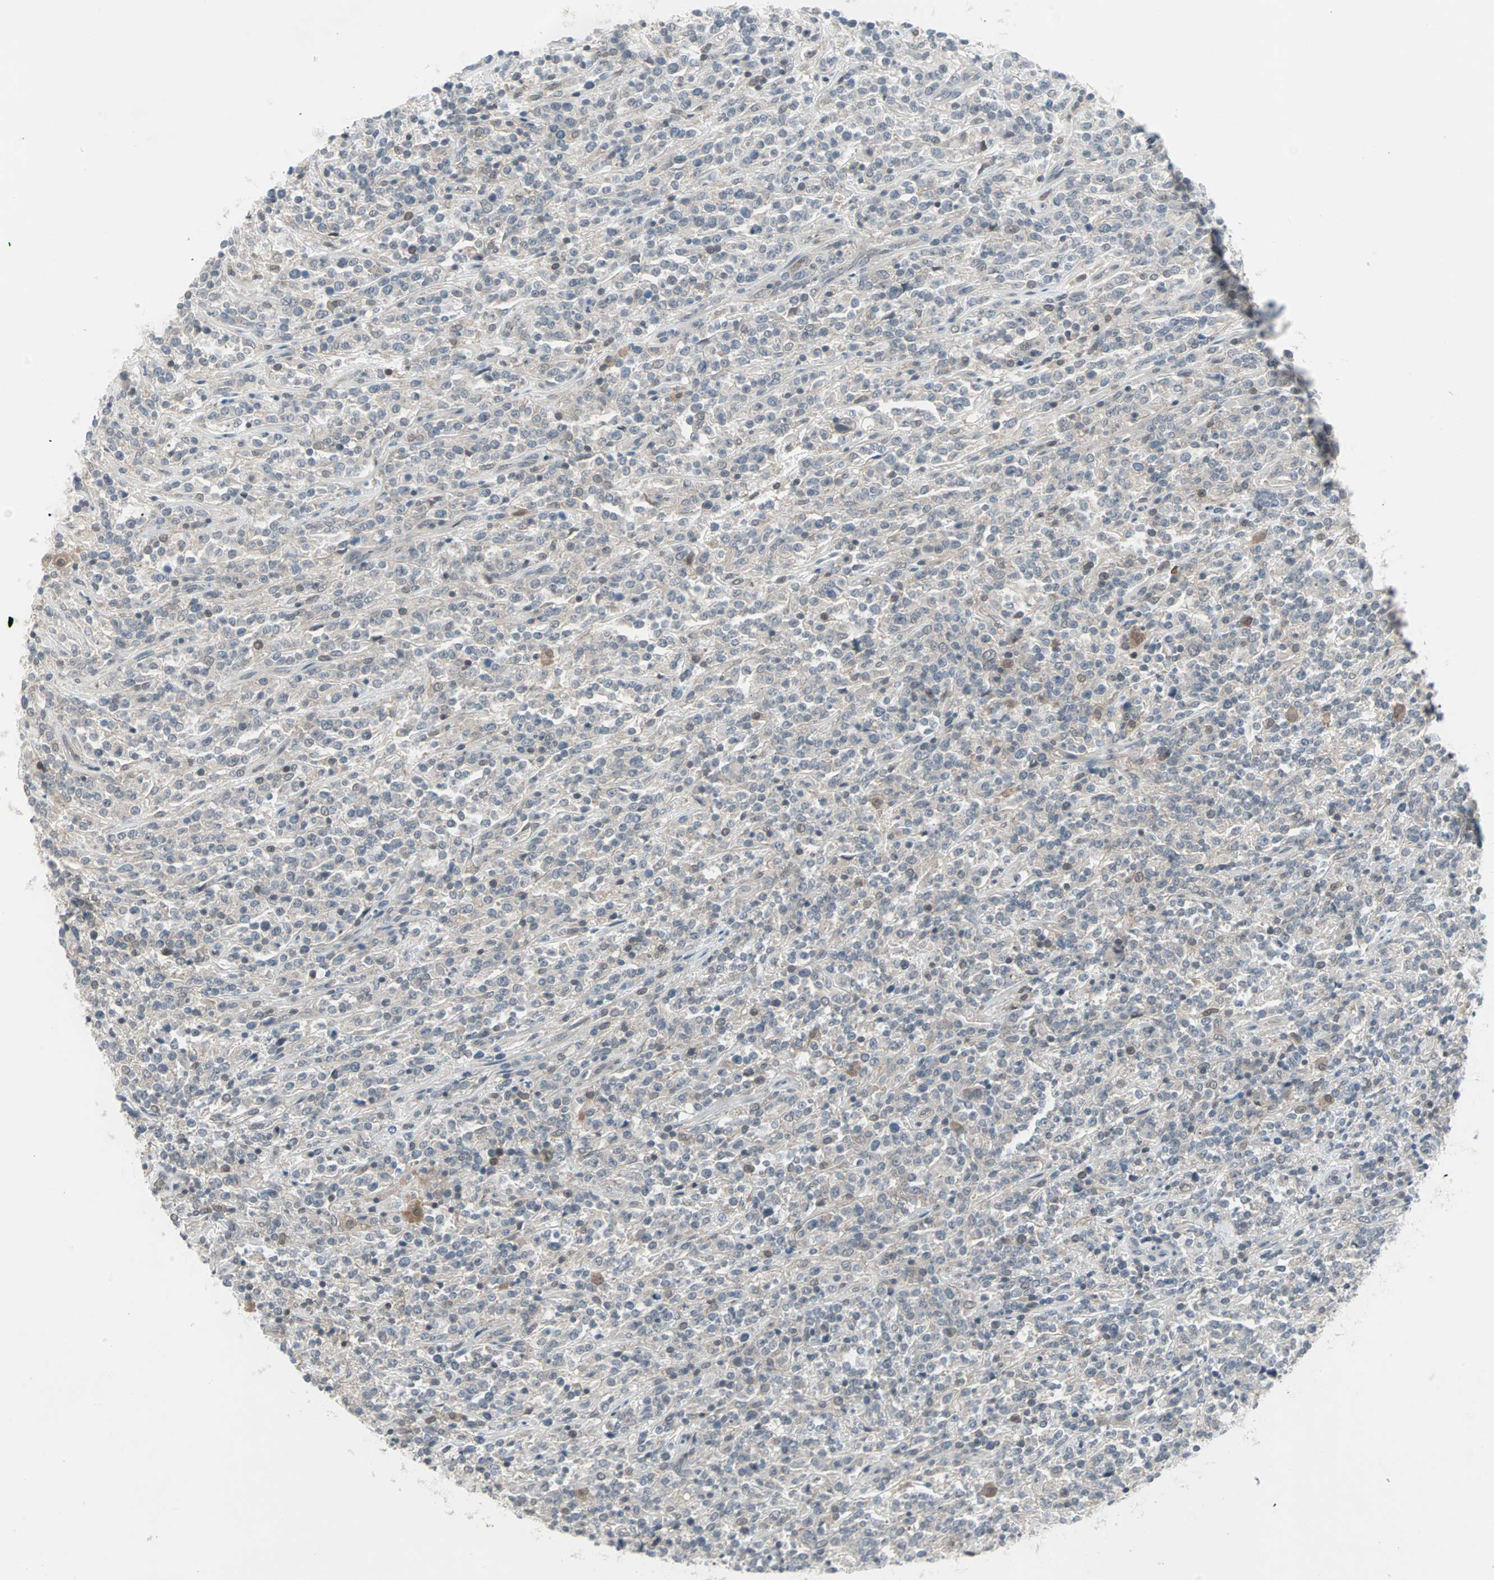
{"staining": {"intensity": "negative", "quantity": "none", "location": "none"}, "tissue": "lymphoma", "cell_type": "Tumor cells", "image_type": "cancer", "snomed": [{"axis": "morphology", "description": "Malignant lymphoma, non-Hodgkin's type, High grade"}, {"axis": "topography", "description": "Soft tissue"}], "caption": "Tumor cells are negative for protein expression in human lymphoma. Nuclei are stained in blue.", "gene": "PTPA", "patient": {"sex": "male", "age": 18}}